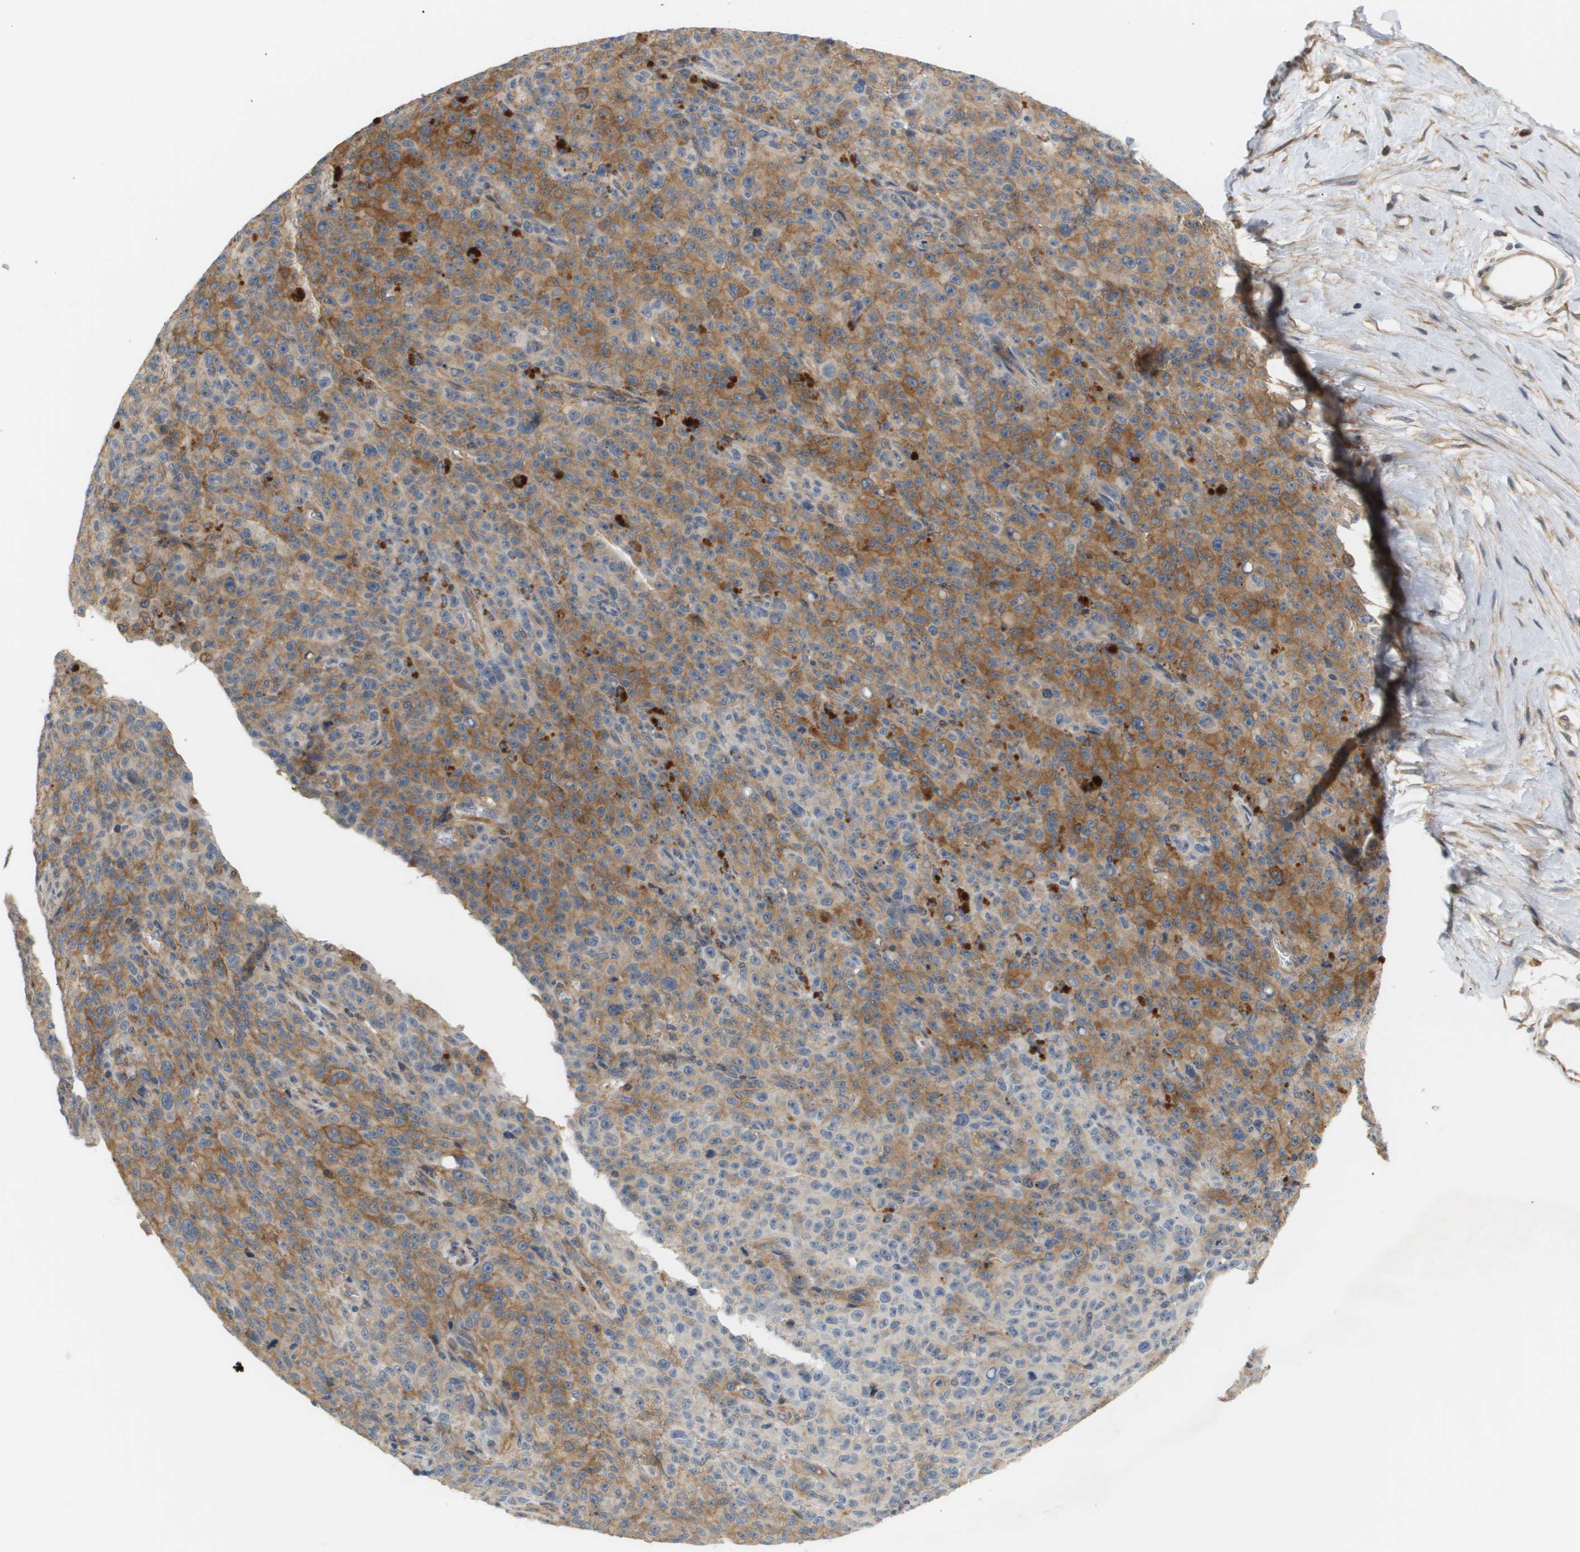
{"staining": {"intensity": "moderate", "quantity": "25%-75%", "location": "cytoplasmic/membranous"}, "tissue": "melanoma", "cell_type": "Tumor cells", "image_type": "cancer", "snomed": [{"axis": "morphology", "description": "Malignant melanoma, NOS"}, {"axis": "topography", "description": "Skin"}], "caption": "Malignant melanoma stained with a protein marker demonstrates moderate staining in tumor cells.", "gene": "CORO2B", "patient": {"sex": "female", "age": 82}}